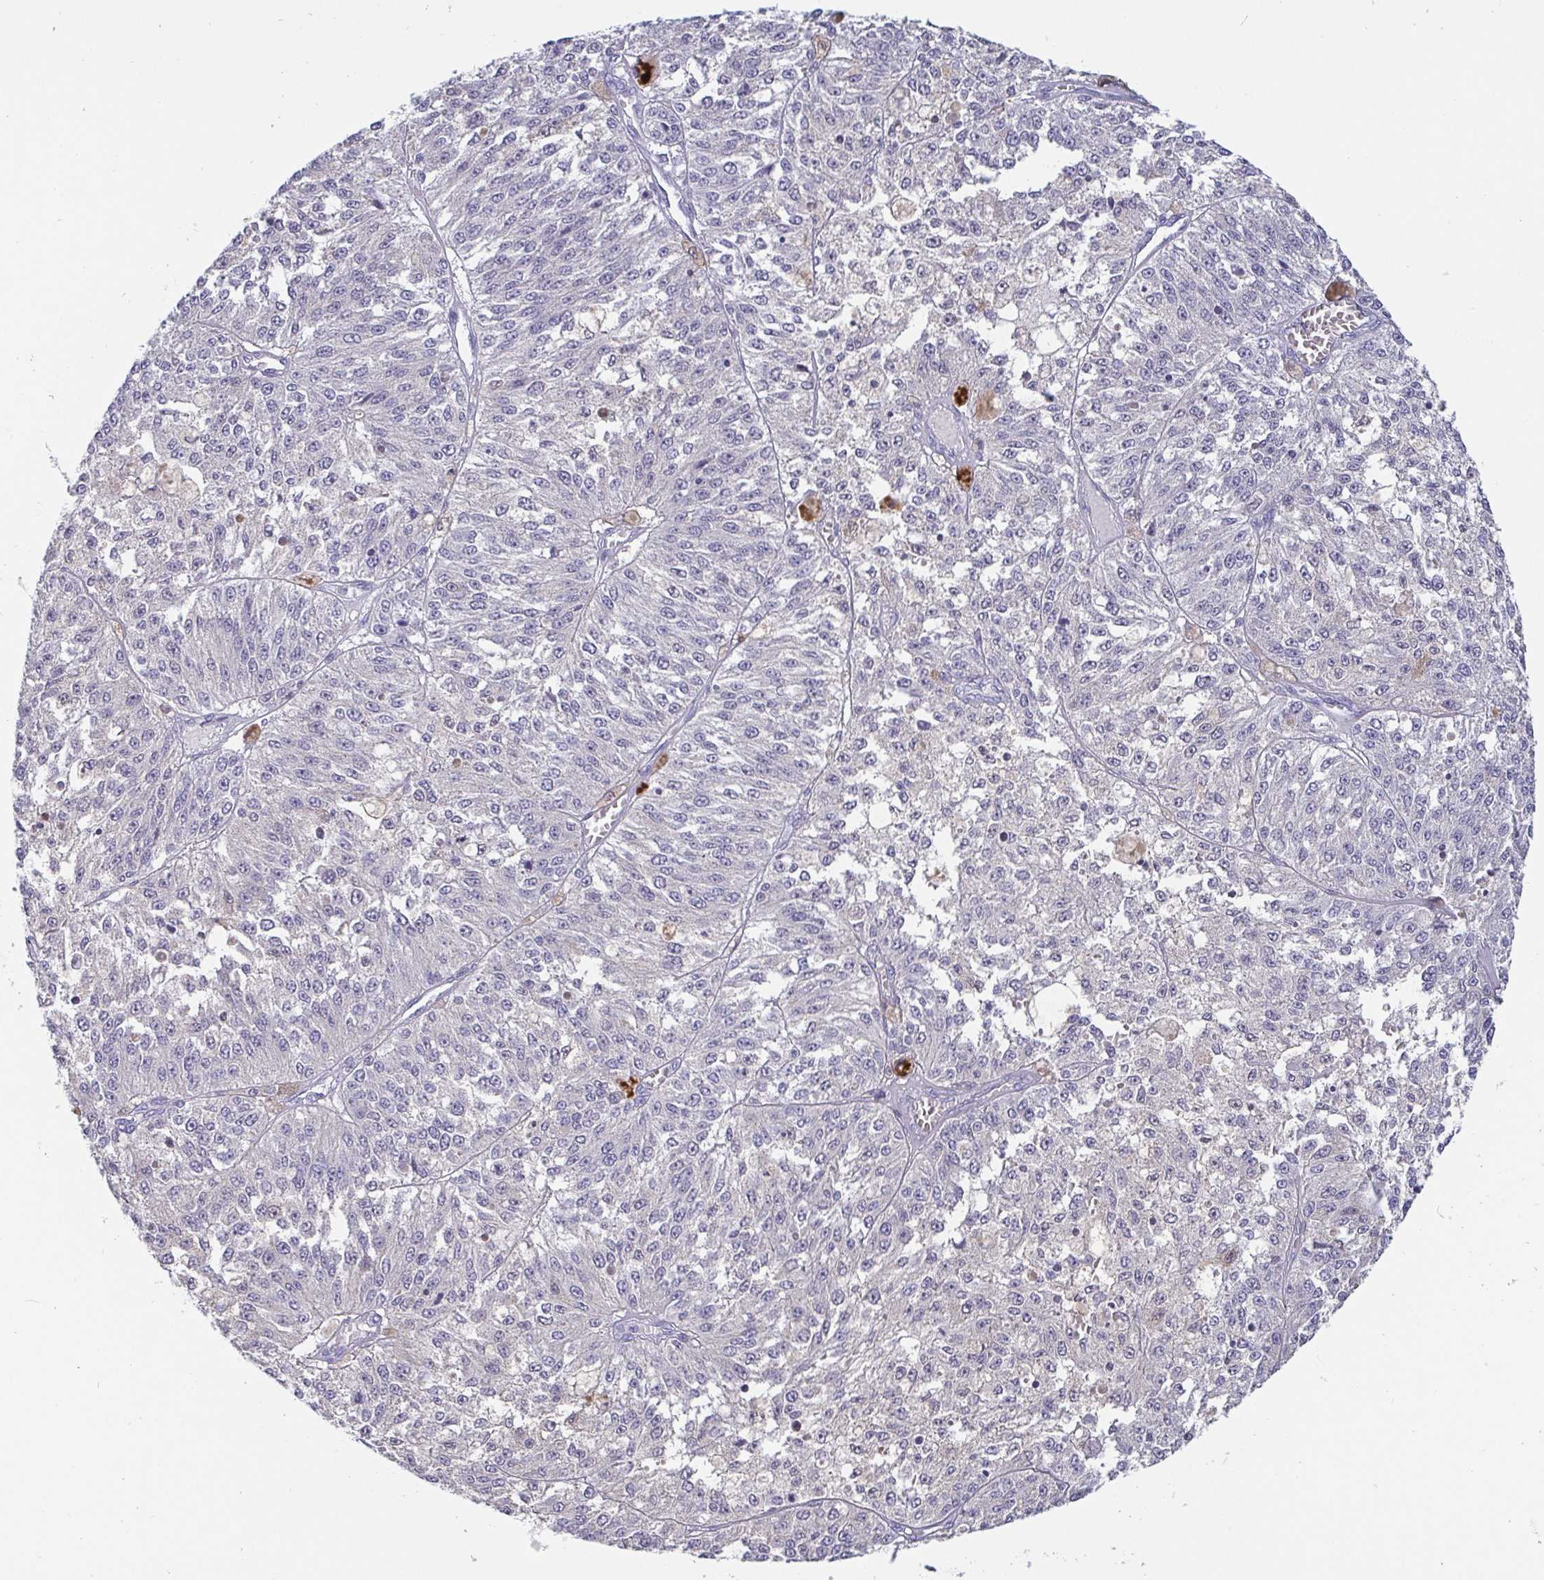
{"staining": {"intensity": "negative", "quantity": "none", "location": "none"}, "tissue": "melanoma", "cell_type": "Tumor cells", "image_type": "cancer", "snomed": [{"axis": "morphology", "description": "Malignant melanoma, Metastatic site"}, {"axis": "topography", "description": "Lymph node"}], "caption": "A micrograph of melanoma stained for a protein displays no brown staining in tumor cells.", "gene": "IDH1", "patient": {"sex": "female", "age": 64}}